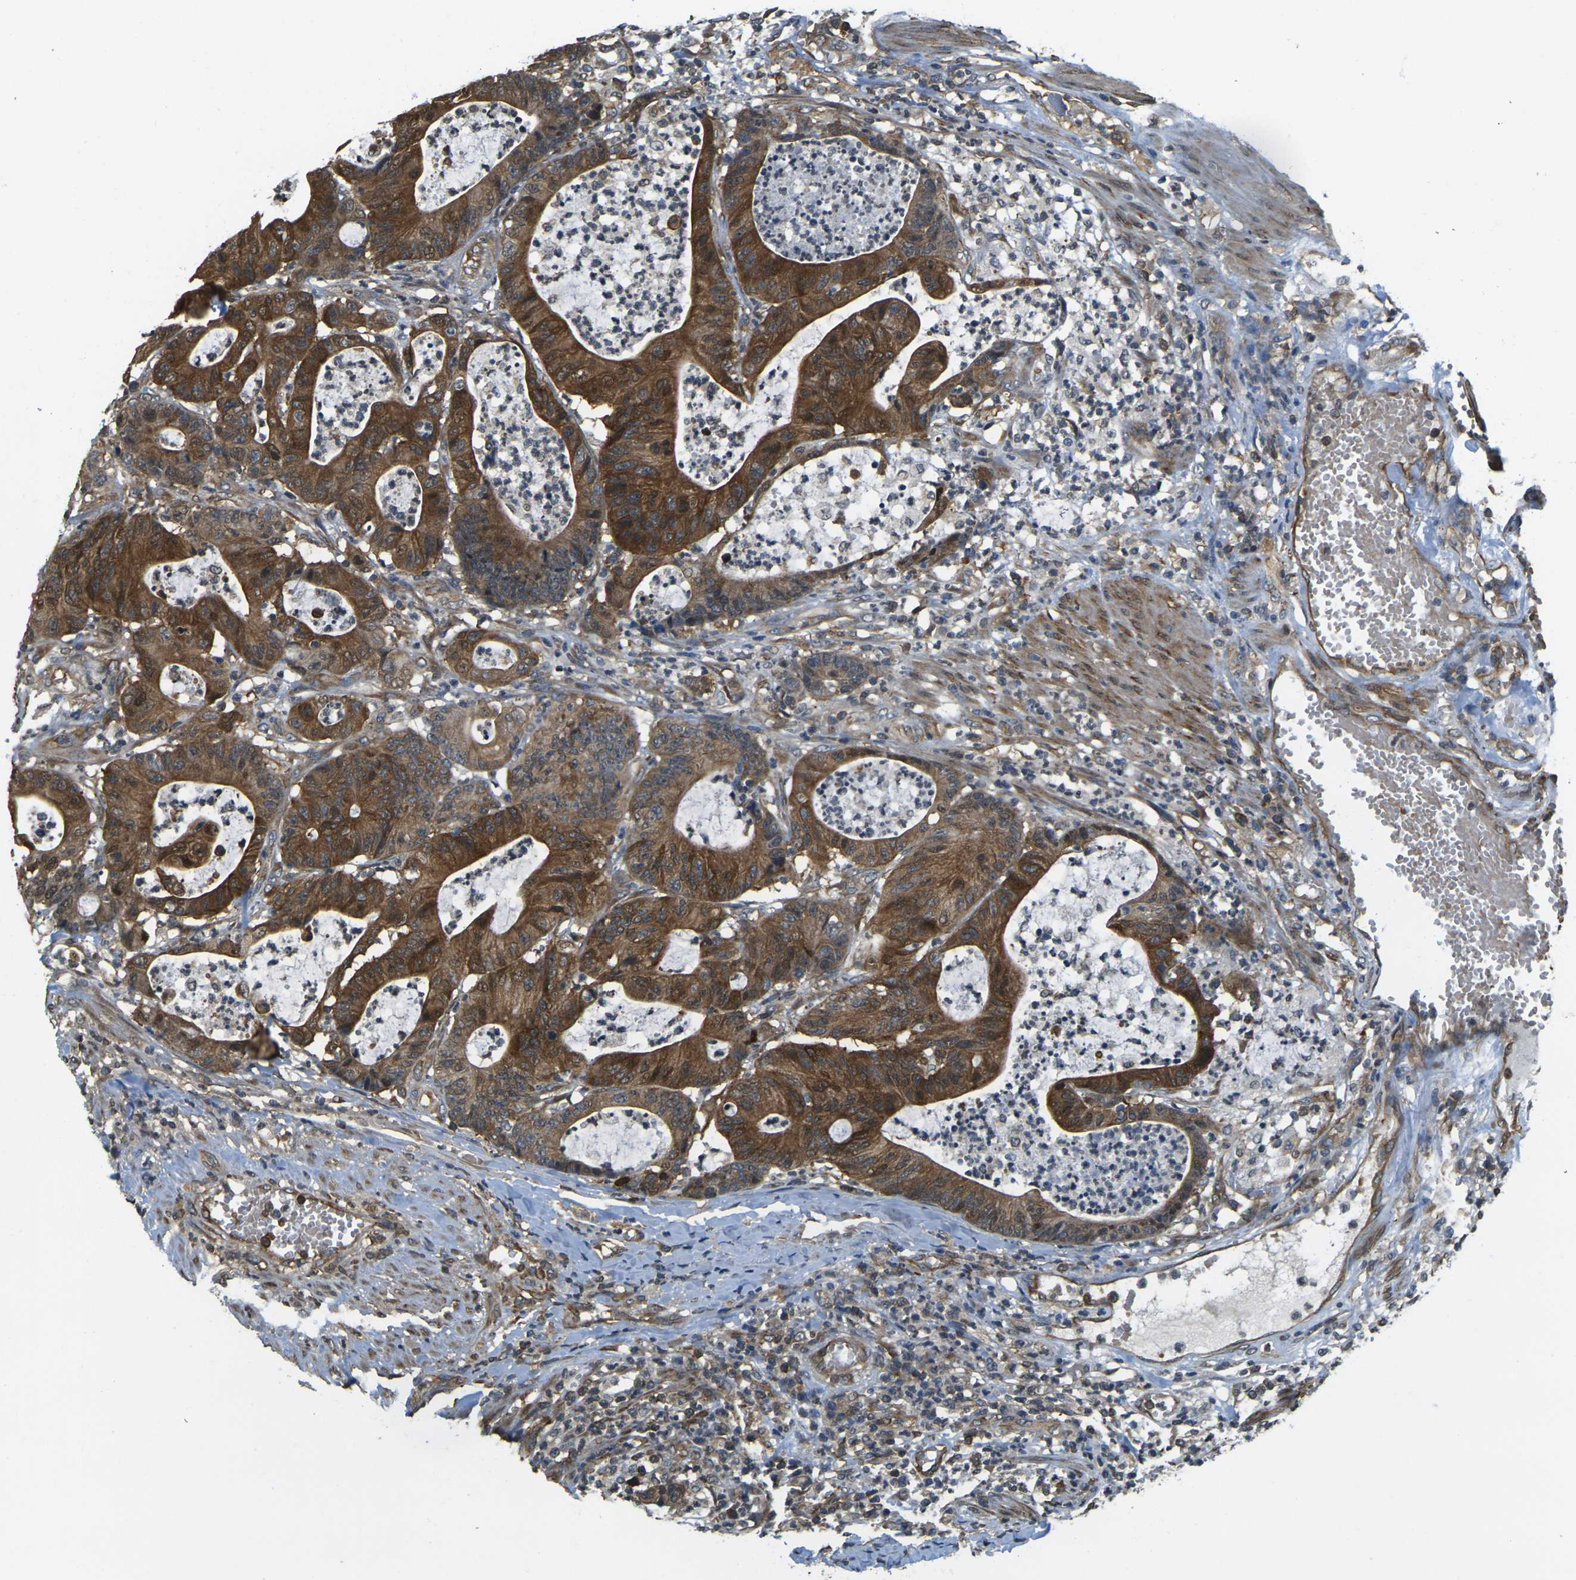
{"staining": {"intensity": "strong", "quantity": ">75%", "location": "cytoplasmic/membranous"}, "tissue": "colorectal cancer", "cell_type": "Tumor cells", "image_type": "cancer", "snomed": [{"axis": "morphology", "description": "Adenocarcinoma, NOS"}, {"axis": "topography", "description": "Colon"}], "caption": "Immunohistochemistry (IHC) staining of colorectal adenocarcinoma, which shows high levels of strong cytoplasmic/membranous staining in approximately >75% of tumor cells indicating strong cytoplasmic/membranous protein expression. The staining was performed using DAB (brown) for protein detection and nuclei were counterstained in hematoxylin (blue).", "gene": "CAST", "patient": {"sex": "female", "age": 84}}